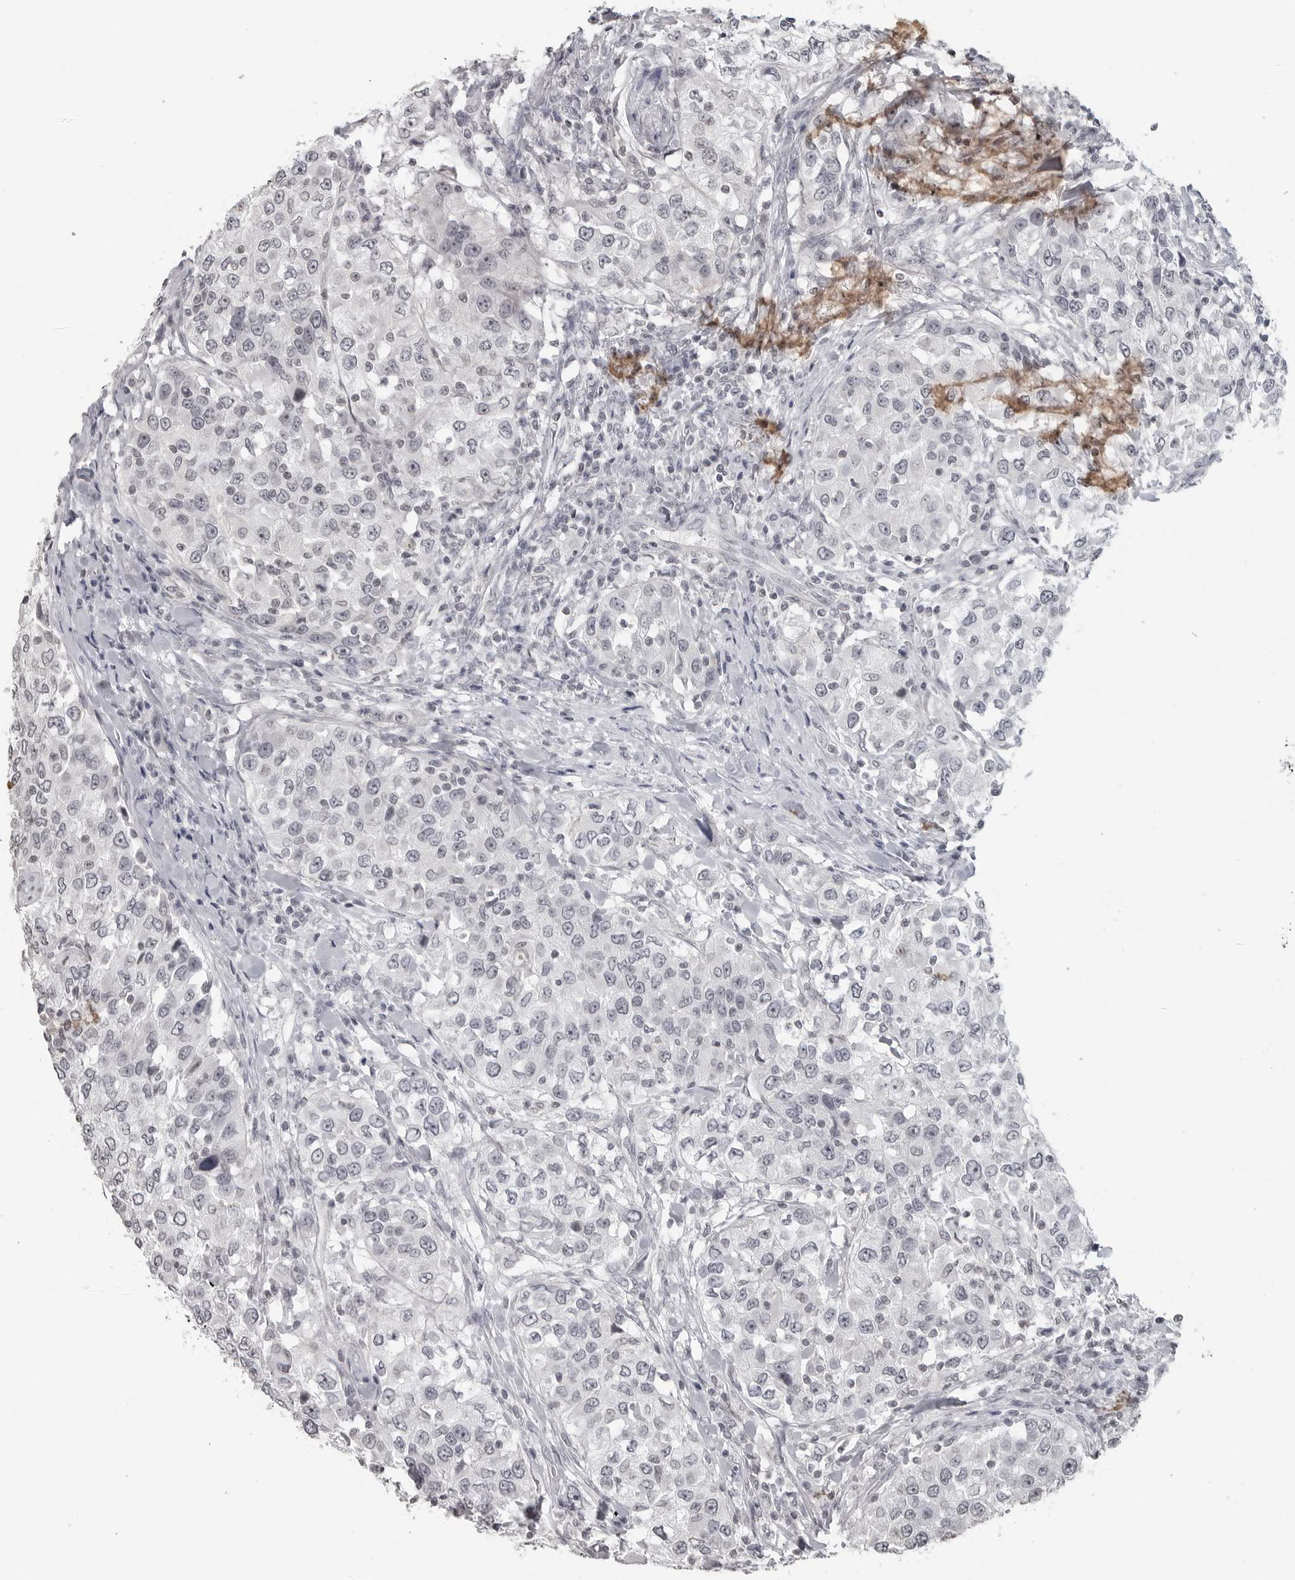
{"staining": {"intensity": "negative", "quantity": "none", "location": "none"}, "tissue": "urothelial cancer", "cell_type": "Tumor cells", "image_type": "cancer", "snomed": [{"axis": "morphology", "description": "Urothelial carcinoma, High grade"}, {"axis": "topography", "description": "Urinary bladder"}], "caption": "An IHC micrograph of urothelial cancer is shown. There is no staining in tumor cells of urothelial cancer. Brightfield microscopy of immunohistochemistry (IHC) stained with DAB (3,3'-diaminobenzidine) (brown) and hematoxylin (blue), captured at high magnification.", "gene": "DDX54", "patient": {"sex": "female", "age": 80}}